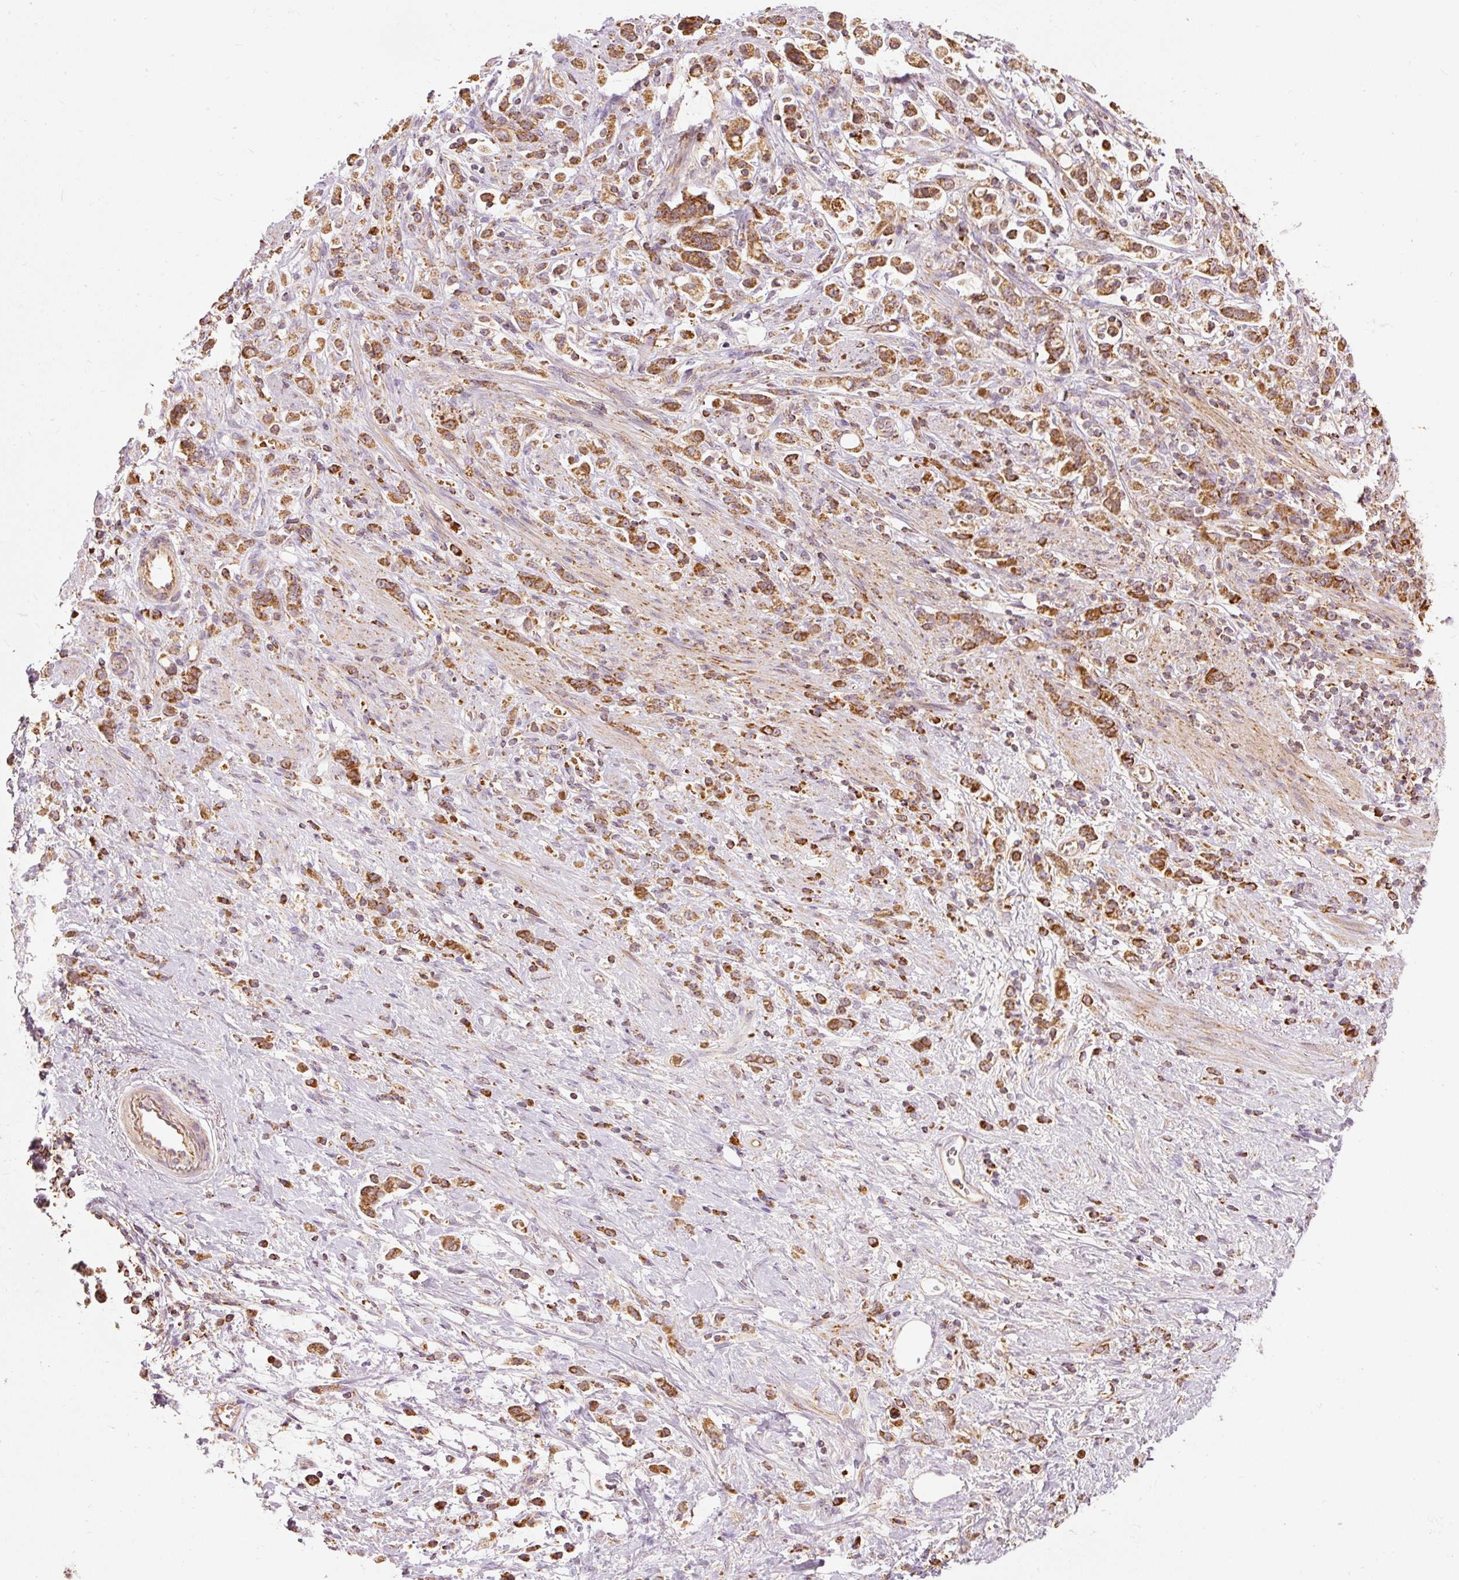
{"staining": {"intensity": "moderate", "quantity": ">75%", "location": "cytoplasmic/membranous"}, "tissue": "stomach cancer", "cell_type": "Tumor cells", "image_type": "cancer", "snomed": [{"axis": "morphology", "description": "Adenocarcinoma, NOS"}, {"axis": "topography", "description": "Stomach"}], "caption": "Stomach cancer (adenocarcinoma) stained with IHC reveals moderate cytoplasmic/membranous positivity in approximately >75% of tumor cells.", "gene": "PSENEN", "patient": {"sex": "female", "age": 60}}